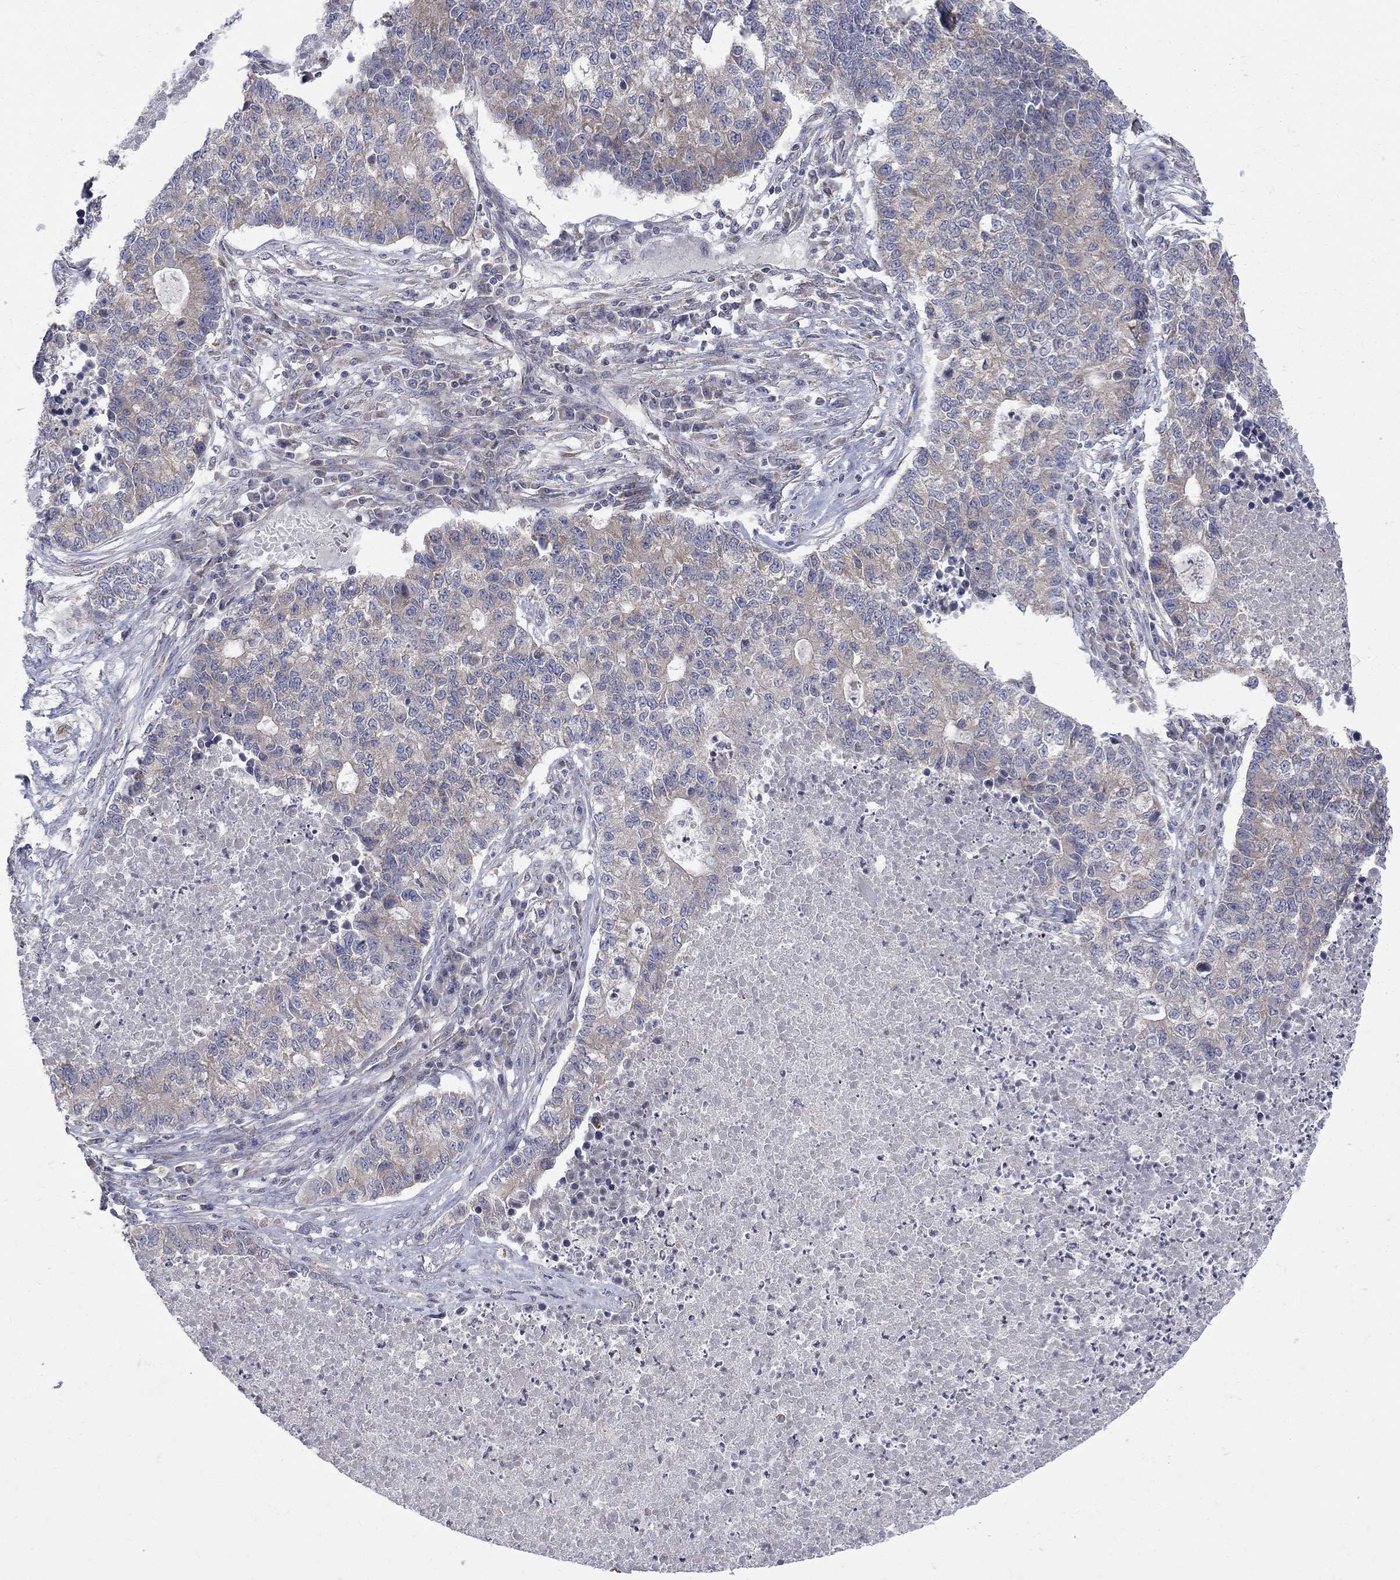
{"staining": {"intensity": "negative", "quantity": "none", "location": "none"}, "tissue": "lung cancer", "cell_type": "Tumor cells", "image_type": "cancer", "snomed": [{"axis": "morphology", "description": "Adenocarcinoma, NOS"}, {"axis": "topography", "description": "Lung"}], "caption": "This is a photomicrograph of immunohistochemistry staining of lung cancer (adenocarcinoma), which shows no expression in tumor cells. (DAB immunohistochemistry (IHC), high magnification).", "gene": "SH2B1", "patient": {"sex": "male", "age": 57}}